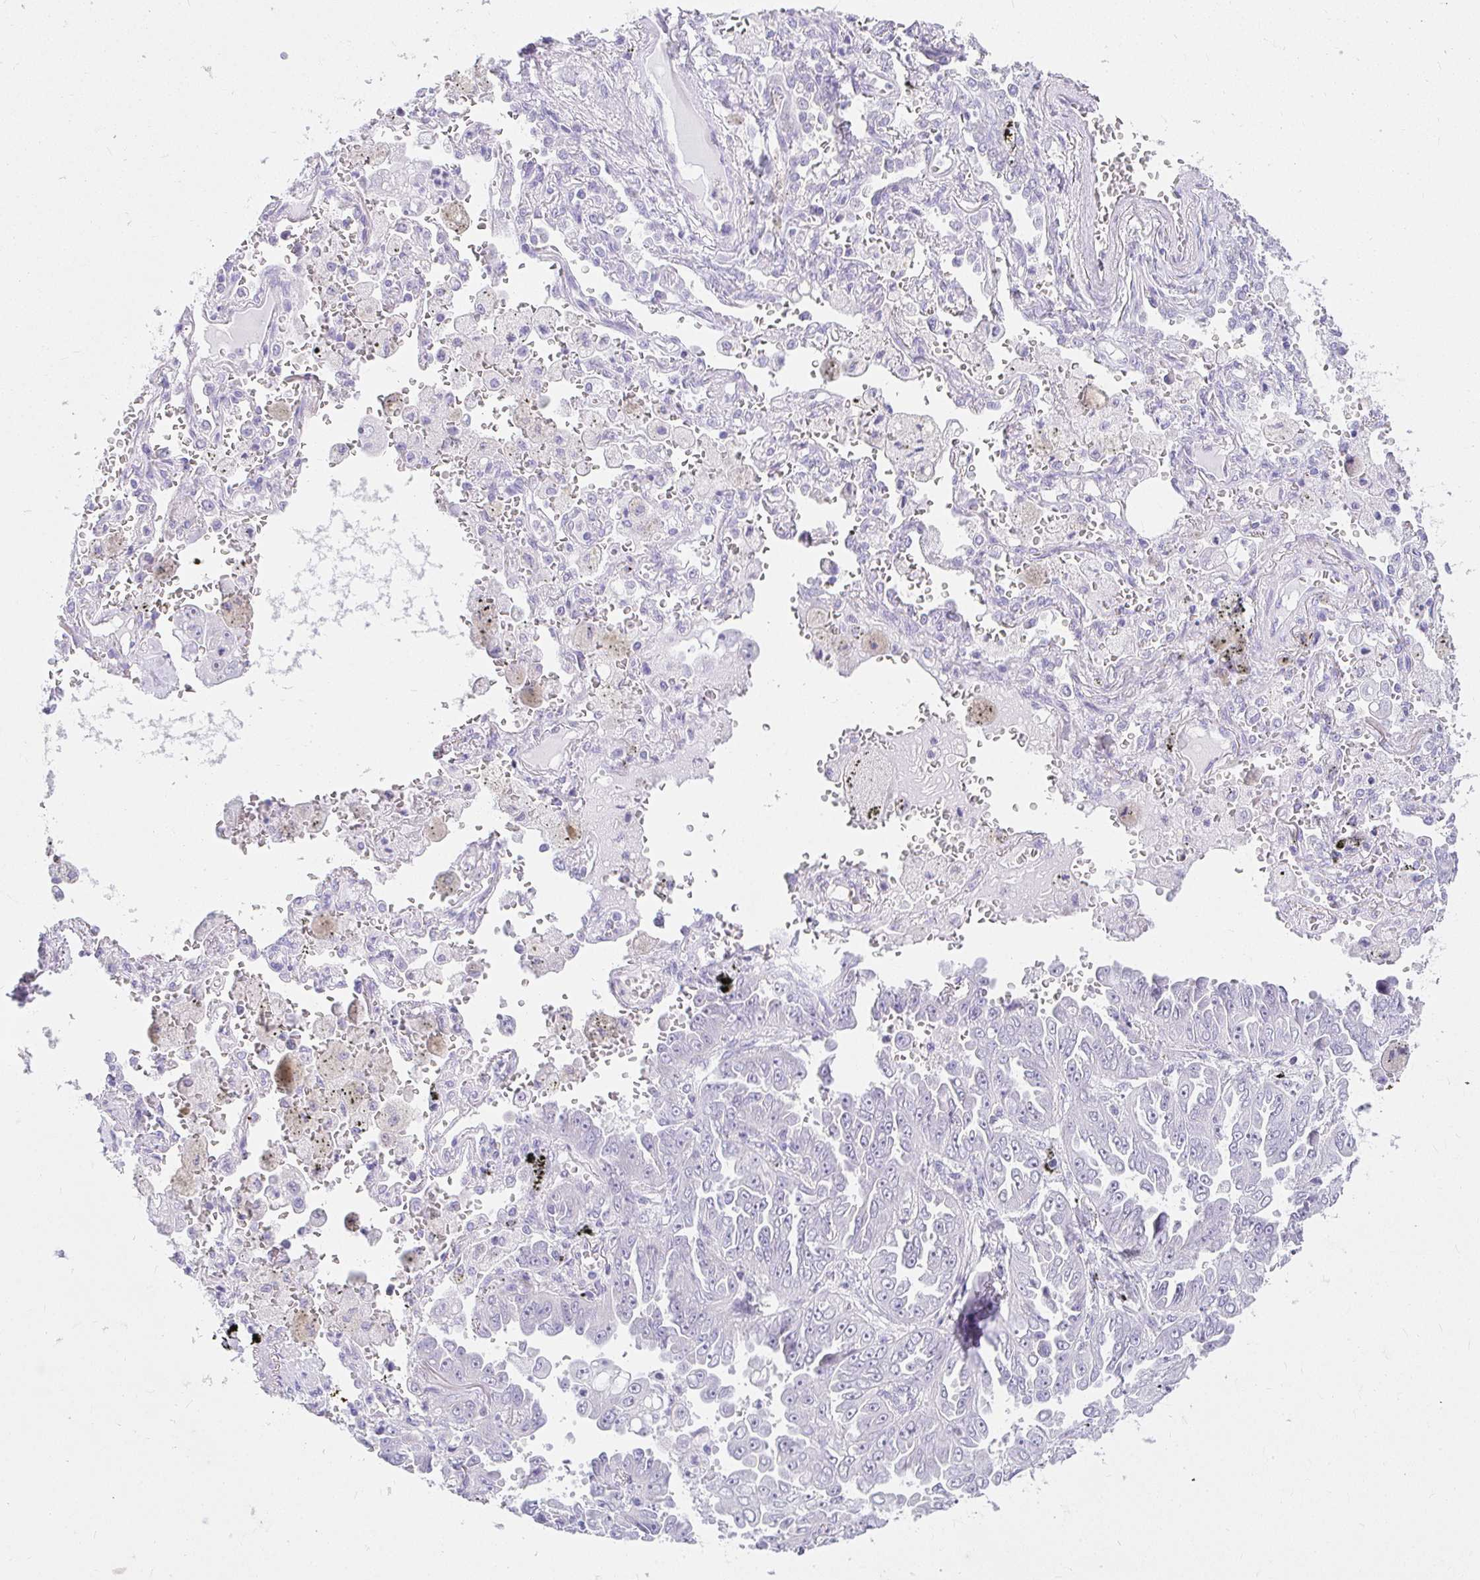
{"staining": {"intensity": "negative", "quantity": "none", "location": "none"}, "tissue": "lung cancer", "cell_type": "Tumor cells", "image_type": "cancer", "snomed": [{"axis": "morphology", "description": "Adenocarcinoma, NOS"}, {"axis": "topography", "description": "Lung"}], "caption": "A high-resolution image shows IHC staining of adenocarcinoma (lung), which displays no significant staining in tumor cells. Brightfield microscopy of immunohistochemistry (IHC) stained with DAB (3,3'-diaminobenzidine) (brown) and hematoxylin (blue), captured at high magnification.", "gene": "VGLL1", "patient": {"sex": "female", "age": 52}}